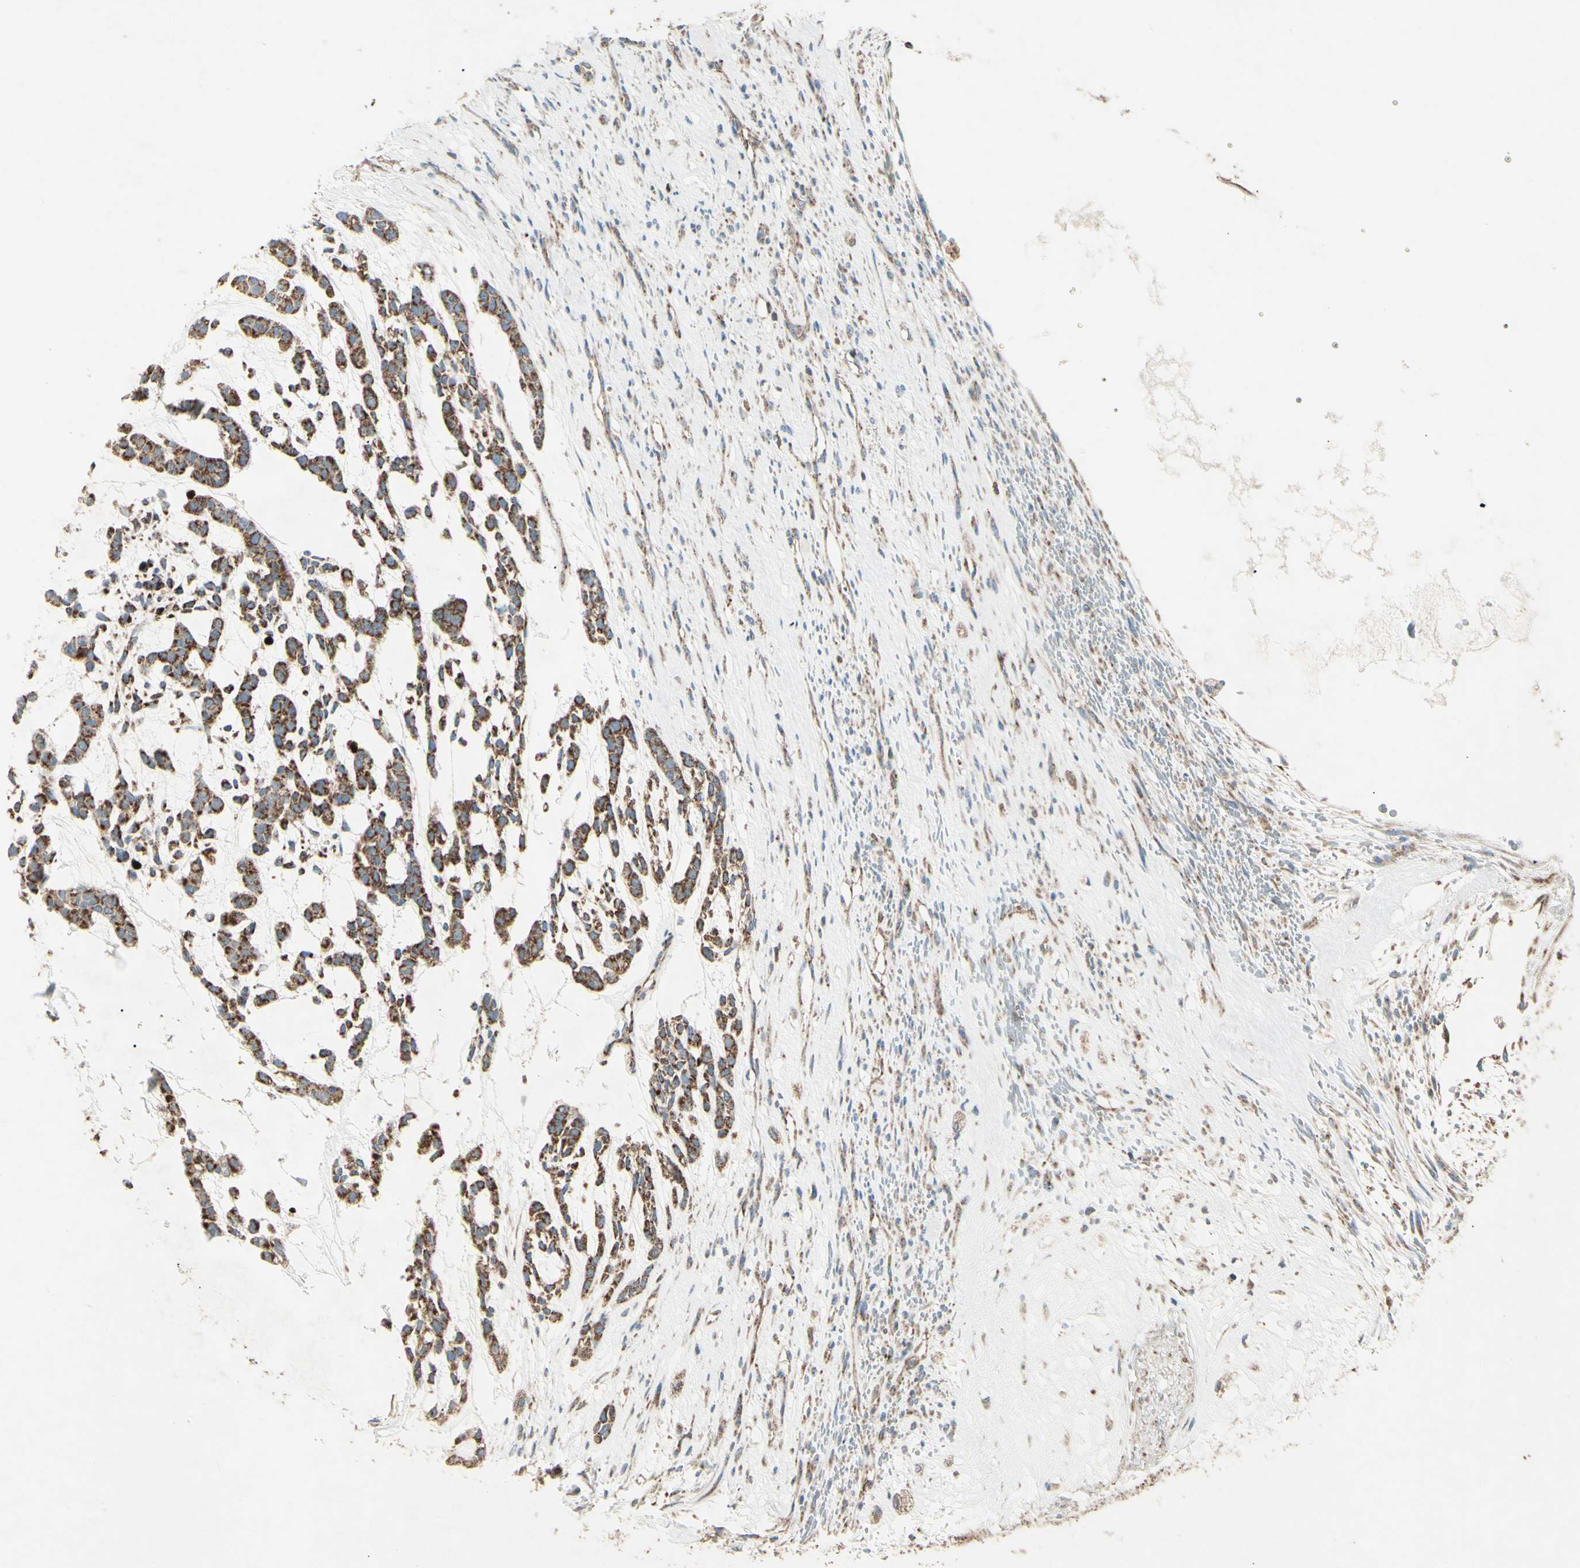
{"staining": {"intensity": "strong", "quantity": ">75%", "location": "cytoplasmic/membranous"}, "tissue": "head and neck cancer", "cell_type": "Tumor cells", "image_type": "cancer", "snomed": [{"axis": "morphology", "description": "Adenocarcinoma, NOS"}, {"axis": "morphology", "description": "Adenoma, NOS"}, {"axis": "topography", "description": "Head-Neck"}], "caption": "Protein expression analysis of head and neck adenoma shows strong cytoplasmic/membranous expression in about >75% of tumor cells.", "gene": "RHOT1", "patient": {"sex": "female", "age": 55}}